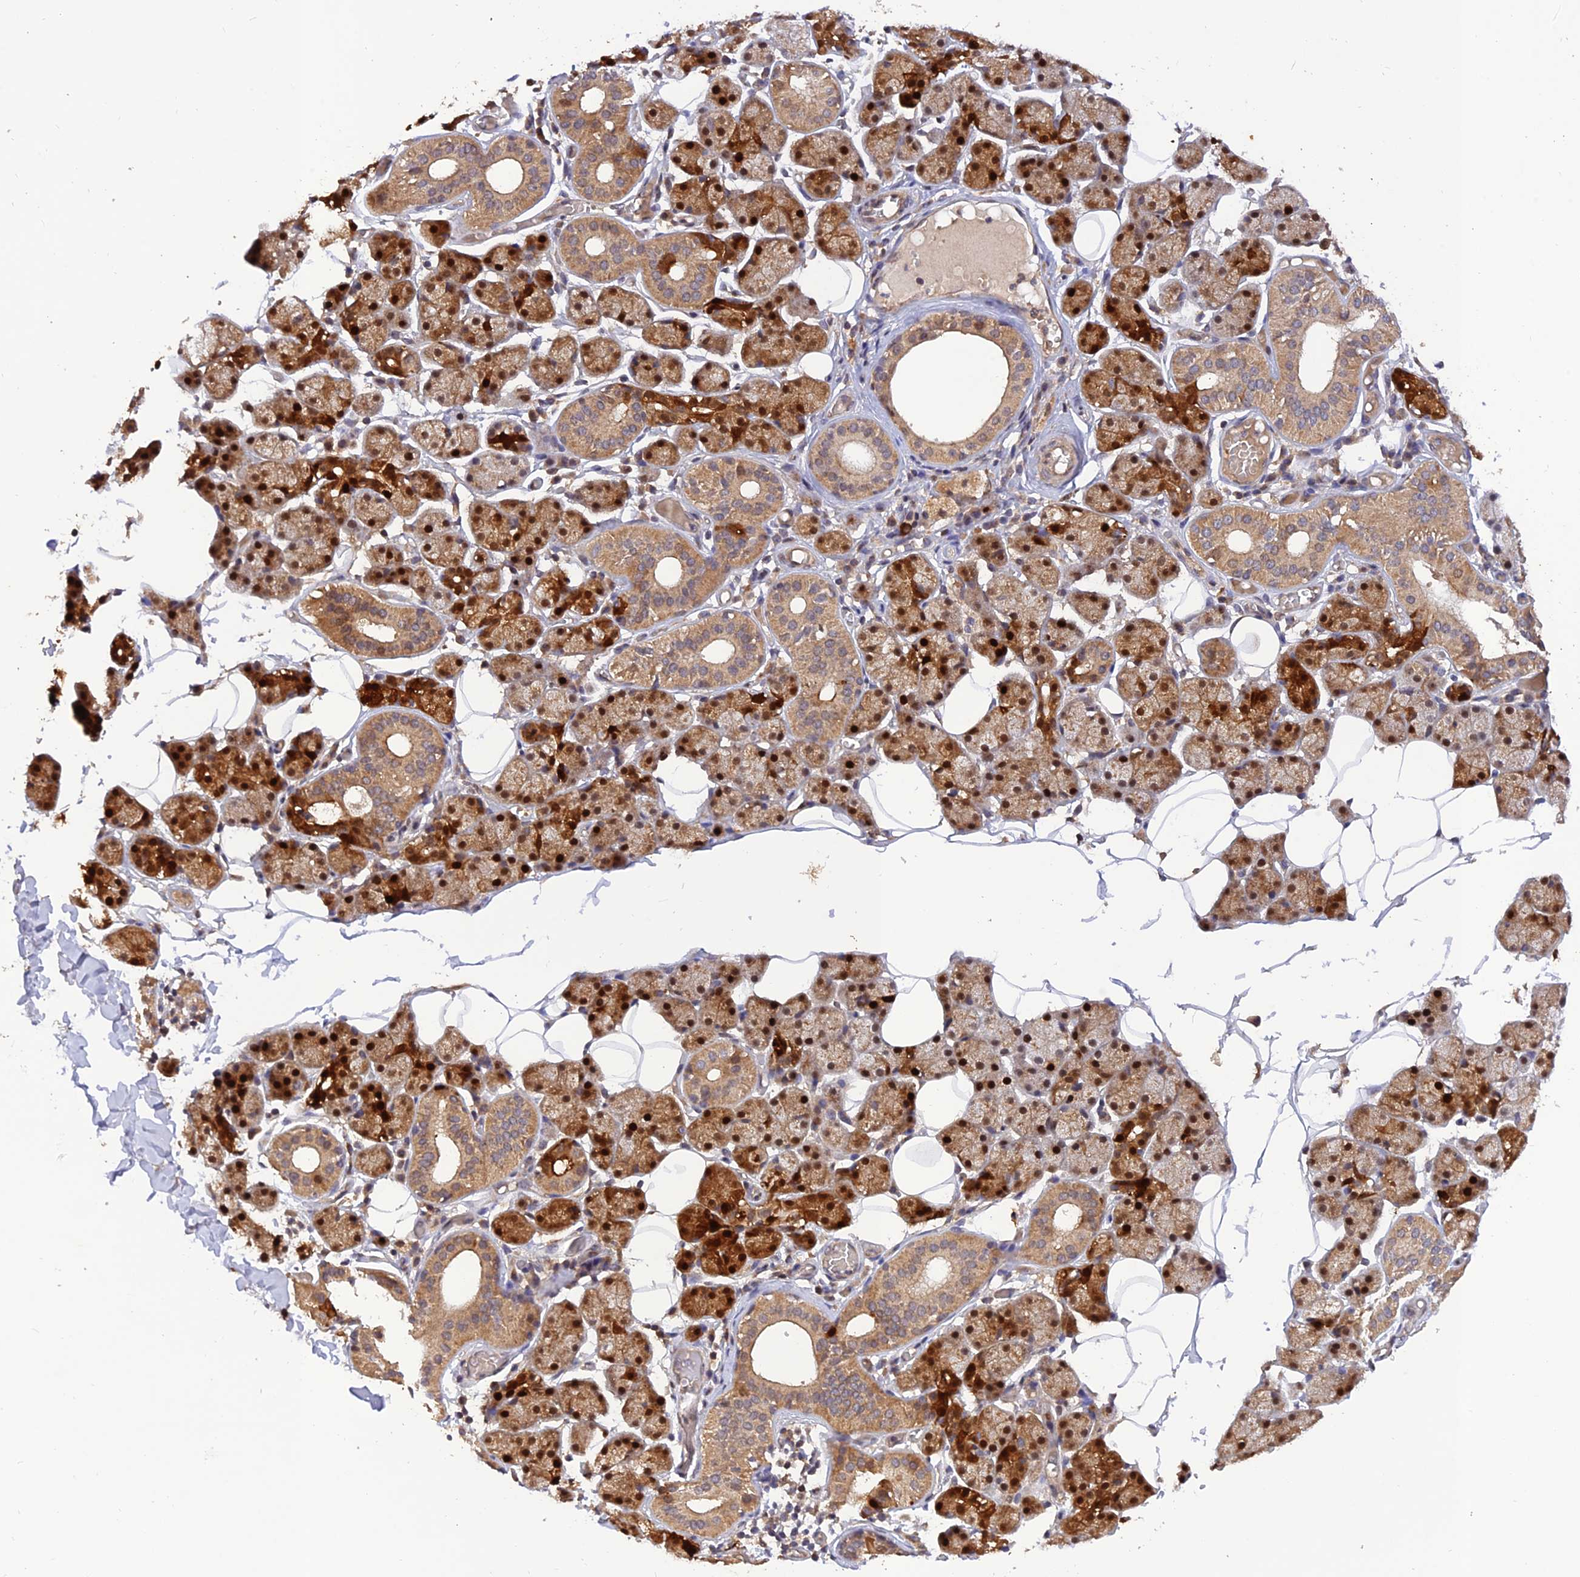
{"staining": {"intensity": "strong", "quantity": "25%-75%", "location": "cytoplasmic/membranous,nuclear"}, "tissue": "salivary gland", "cell_type": "Glandular cells", "image_type": "normal", "snomed": [{"axis": "morphology", "description": "Normal tissue, NOS"}, {"axis": "topography", "description": "Salivary gland"}], "caption": "The image demonstrates staining of normal salivary gland, revealing strong cytoplasmic/membranous,nuclear protein expression (brown color) within glandular cells. The staining was performed using DAB, with brown indicating positive protein expression. Nuclei are stained blue with hematoxylin.", "gene": "REV1", "patient": {"sex": "female", "age": 33}}